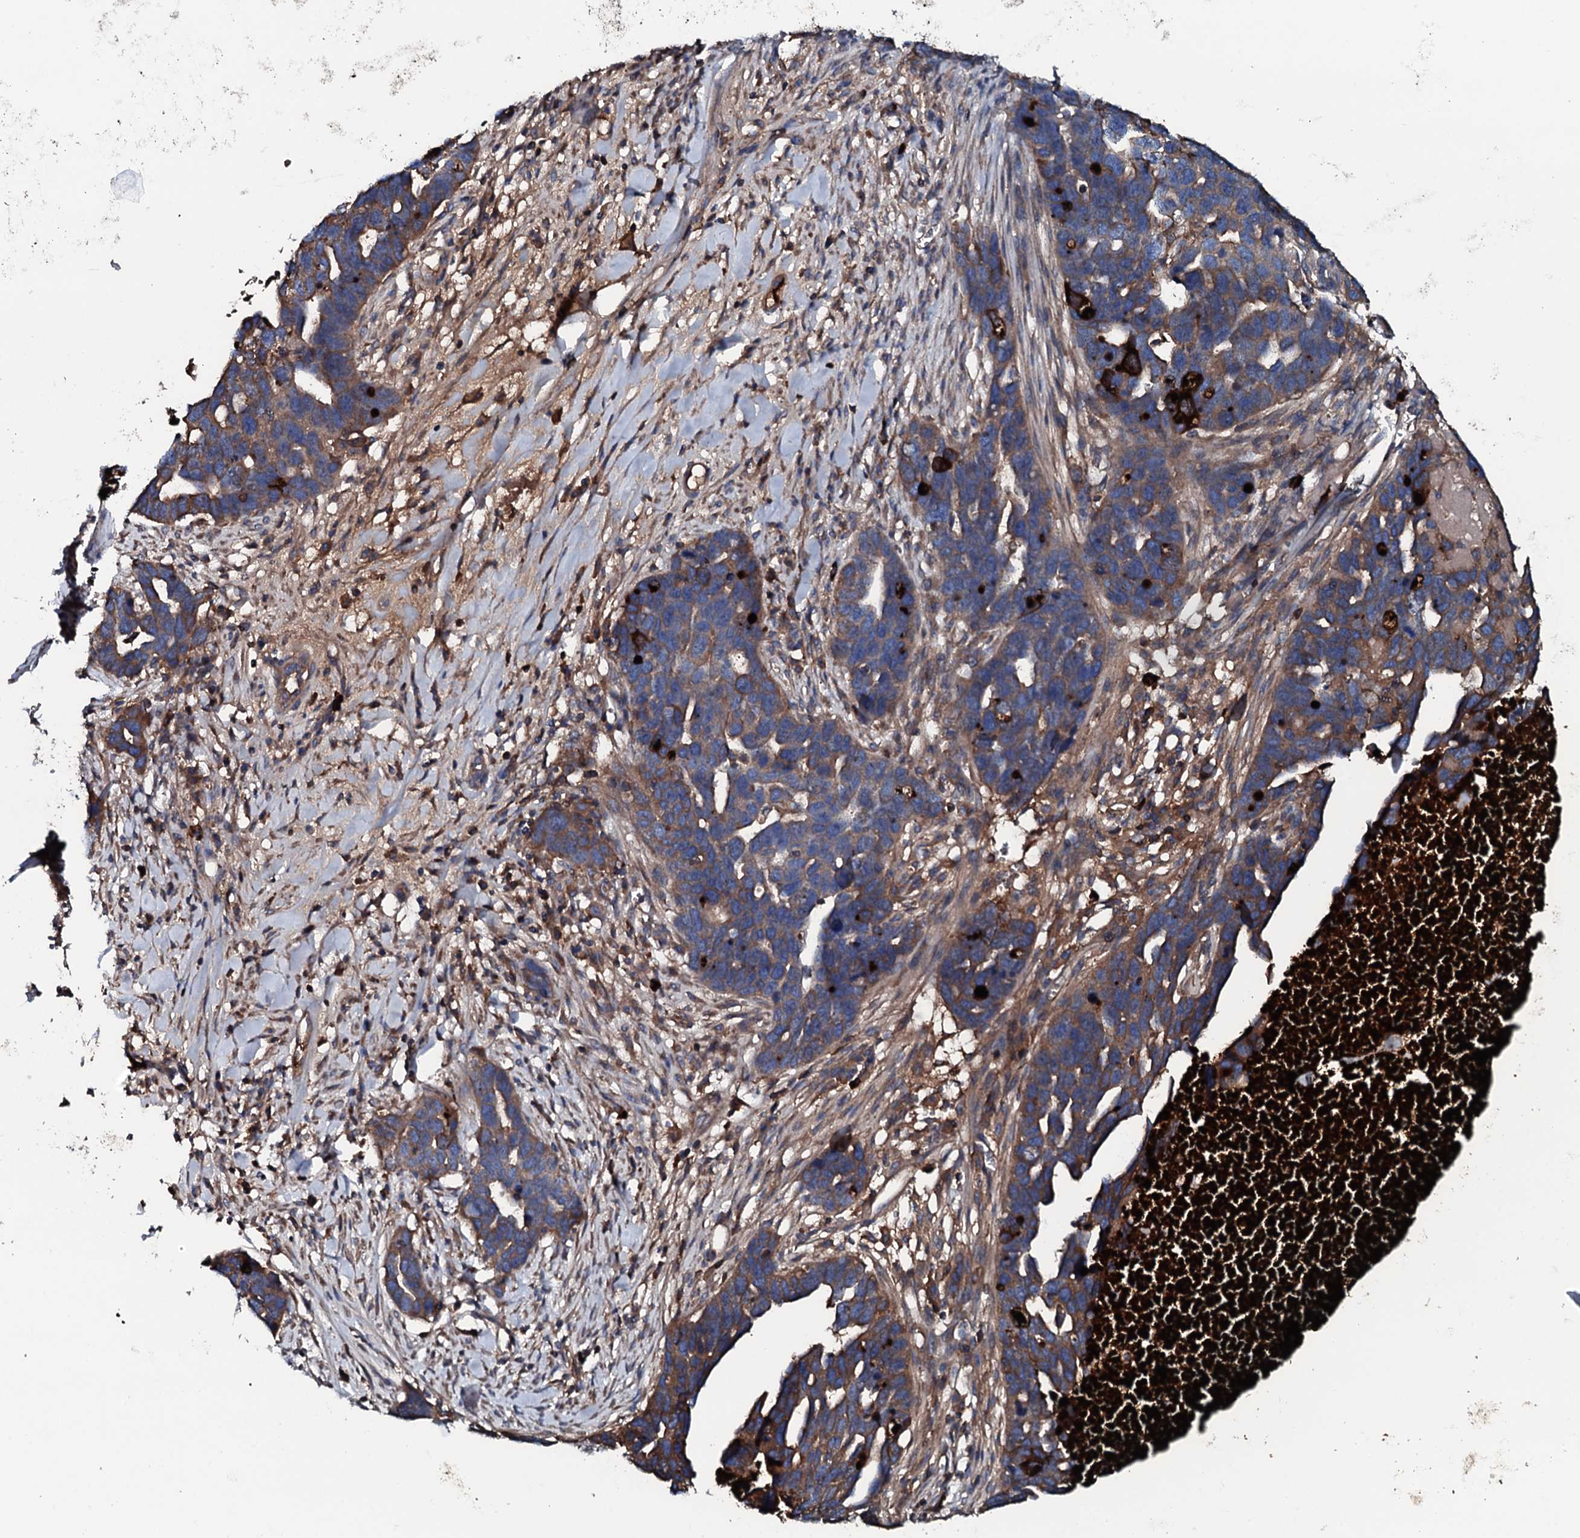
{"staining": {"intensity": "strong", "quantity": "25%-75%", "location": "cytoplasmic/membranous"}, "tissue": "ovarian cancer", "cell_type": "Tumor cells", "image_type": "cancer", "snomed": [{"axis": "morphology", "description": "Cystadenocarcinoma, serous, NOS"}, {"axis": "topography", "description": "Ovary"}], "caption": "A high amount of strong cytoplasmic/membranous expression is appreciated in about 25%-75% of tumor cells in ovarian serous cystadenocarcinoma tissue.", "gene": "NEK1", "patient": {"sex": "female", "age": 54}}